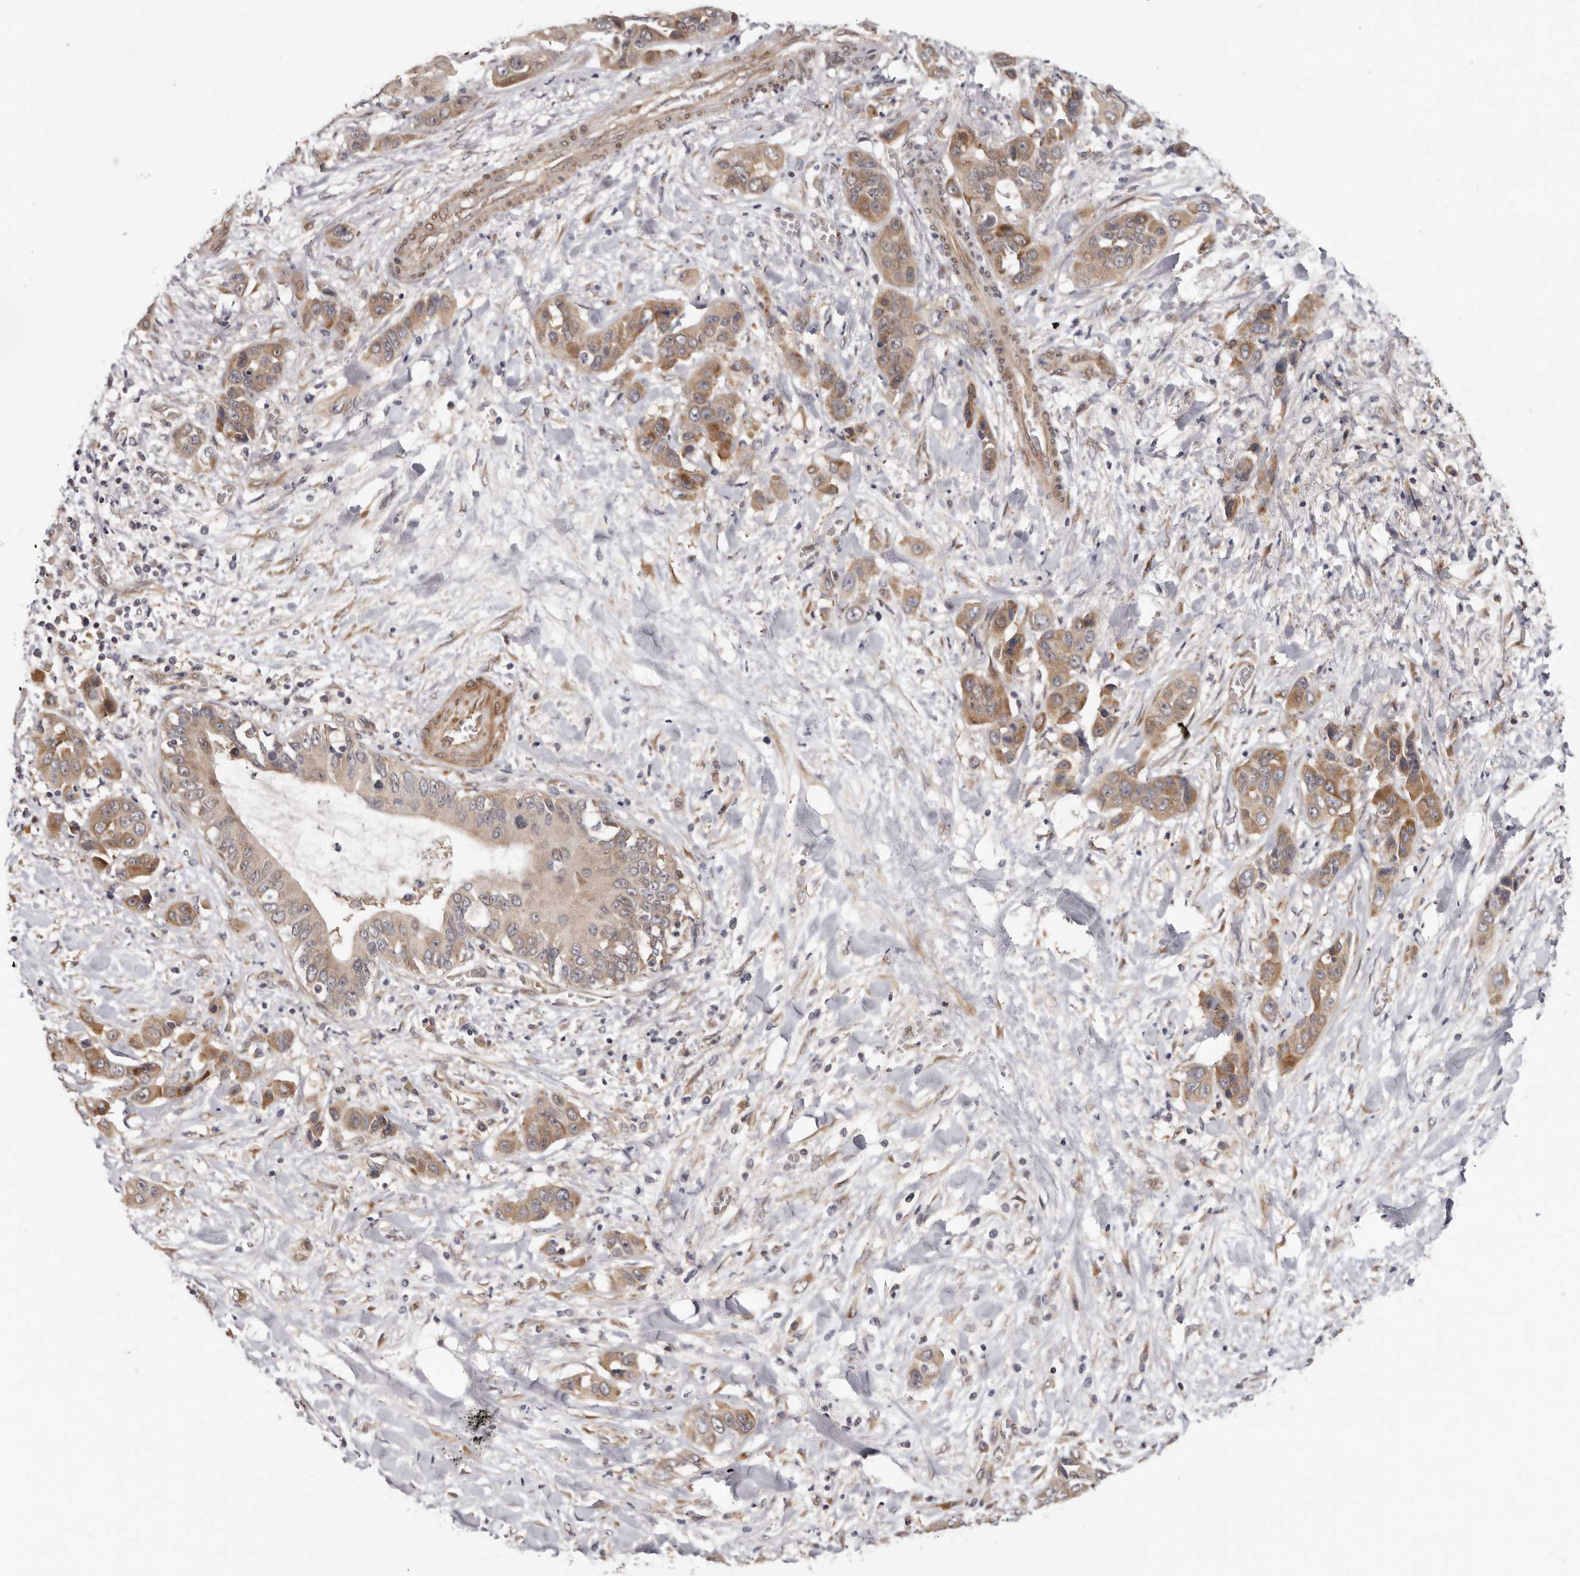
{"staining": {"intensity": "moderate", "quantity": ">75%", "location": "cytoplasmic/membranous"}, "tissue": "liver cancer", "cell_type": "Tumor cells", "image_type": "cancer", "snomed": [{"axis": "morphology", "description": "Cholangiocarcinoma"}, {"axis": "topography", "description": "Liver"}], "caption": "Liver cholangiocarcinoma stained with immunohistochemistry (IHC) demonstrates moderate cytoplasmic/membranous staining in about >75% of tumor cells.", "gene": "SBDS", "patient": {"sex": "female", "age": 52}}